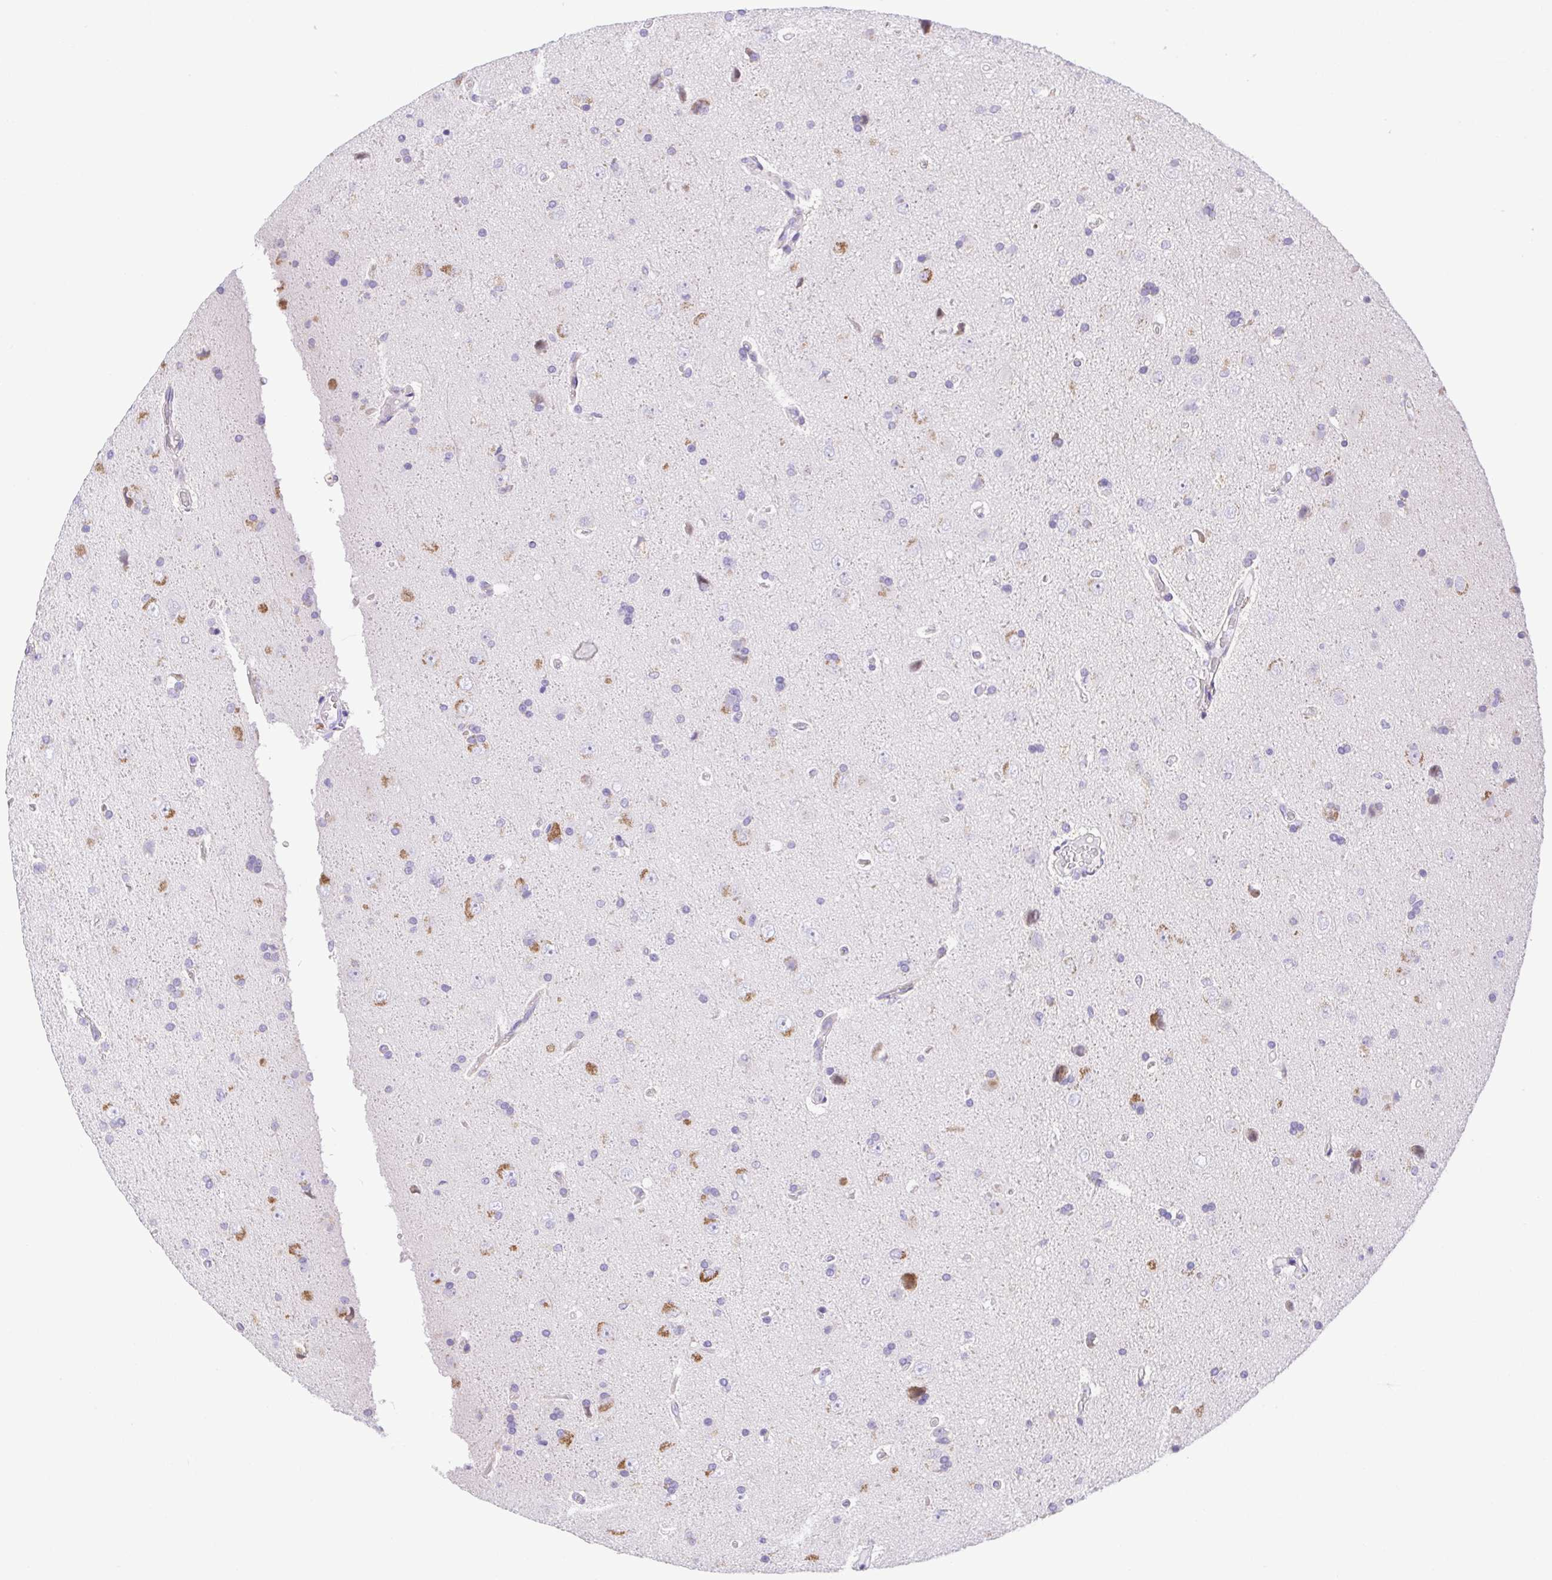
{"staining": {"intensity": "negative", "quantity": "none", "location": "none"}, "tissue": "glioma", "cell_type": "Tumor cells", "image_type": "cancer", "snomed": [{"axis": "morphology", "description": "Glioma, malignant, High grade"}, {"axis": "topography", "description": "Cerebral cortex"}], "caption": "An image of human glioma is negative for staining in tumor cells.", "gene": "LUZP4", "patient": {"sex": "male", "age": 70}}